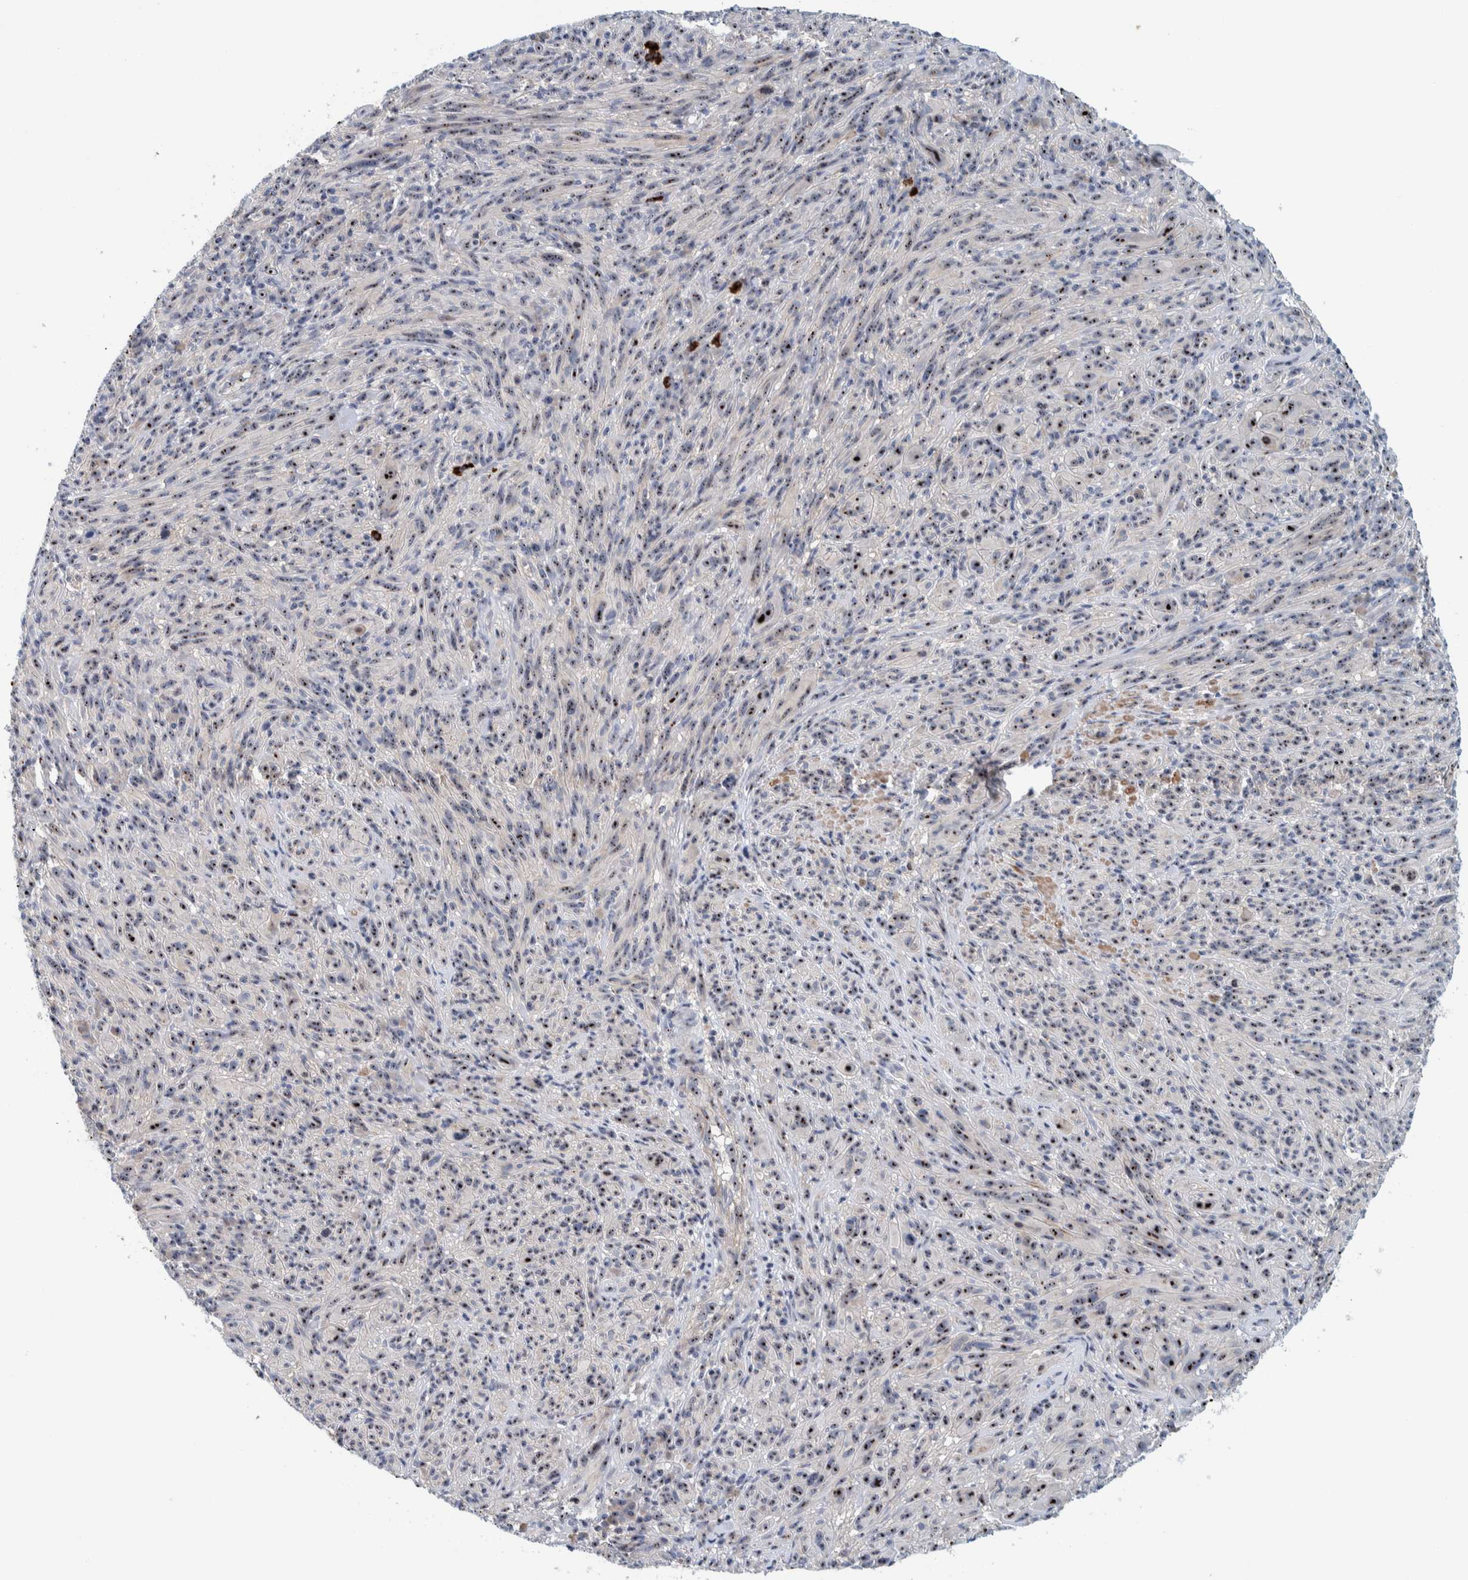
{"staining": {"intensity": "strong", "quantity": ">75%", "location": "nuclear"}, "tissue": "melanoma", "cell_type": "Tumor cells", "image_type": "cancer", "snomed": [{"axis": "morphology", "description": "Malignant melanoma, NOS"}, {"axis": "topography", "description": "Skin of head"}], "caption": "About >75% of tumor cells in malignant melanoma exhibit strong nuclear protein expression as visualized by brown immunohistochemical staining.", "gene": "NOL11", "patient": {"sex": "male", "age": 96}}